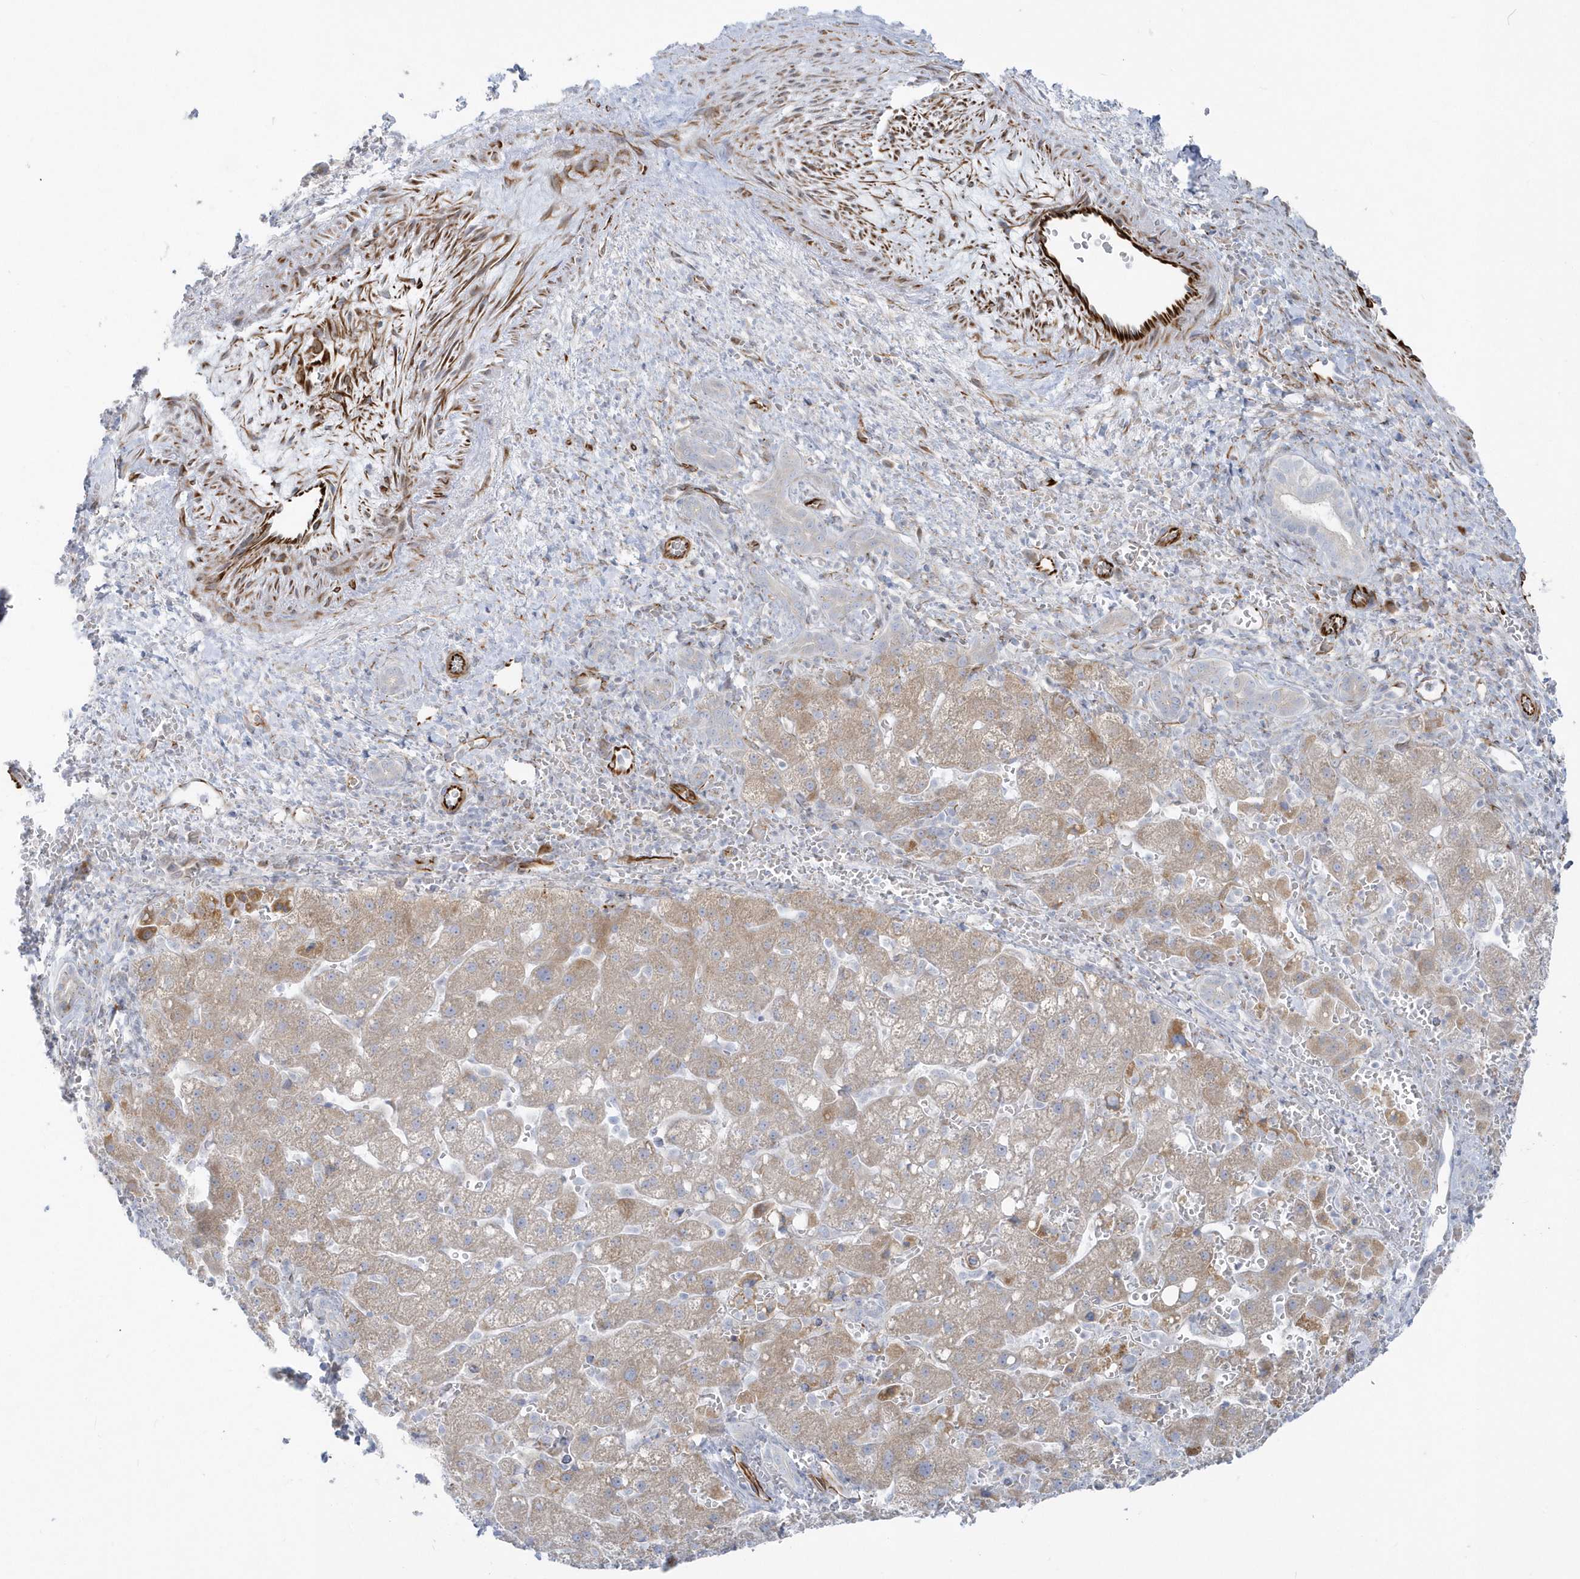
{"staining": {"intensity": "weak", "quantity": ">75%", "location": "cytoplasmic/membranous"}, "tissue": "liver cancer", "cell_type": "Tumor cells", "image_type": "cancer", "snomed": [{"axis": "morphology", "description": "Carcinoma, Hepatocellular, NOS"}, {"axis": "topography", "description": "Liver"}], "caption": "IHC micrograph of hepatocellular carcinoma (liver) stained for a protein (brown), which exhibits low levels of weak cytoplasmic/membranous positivity in about >75% of tumor cells.", "gene": "PPIL6", "patient": {"sex": "male", "age": 57}}